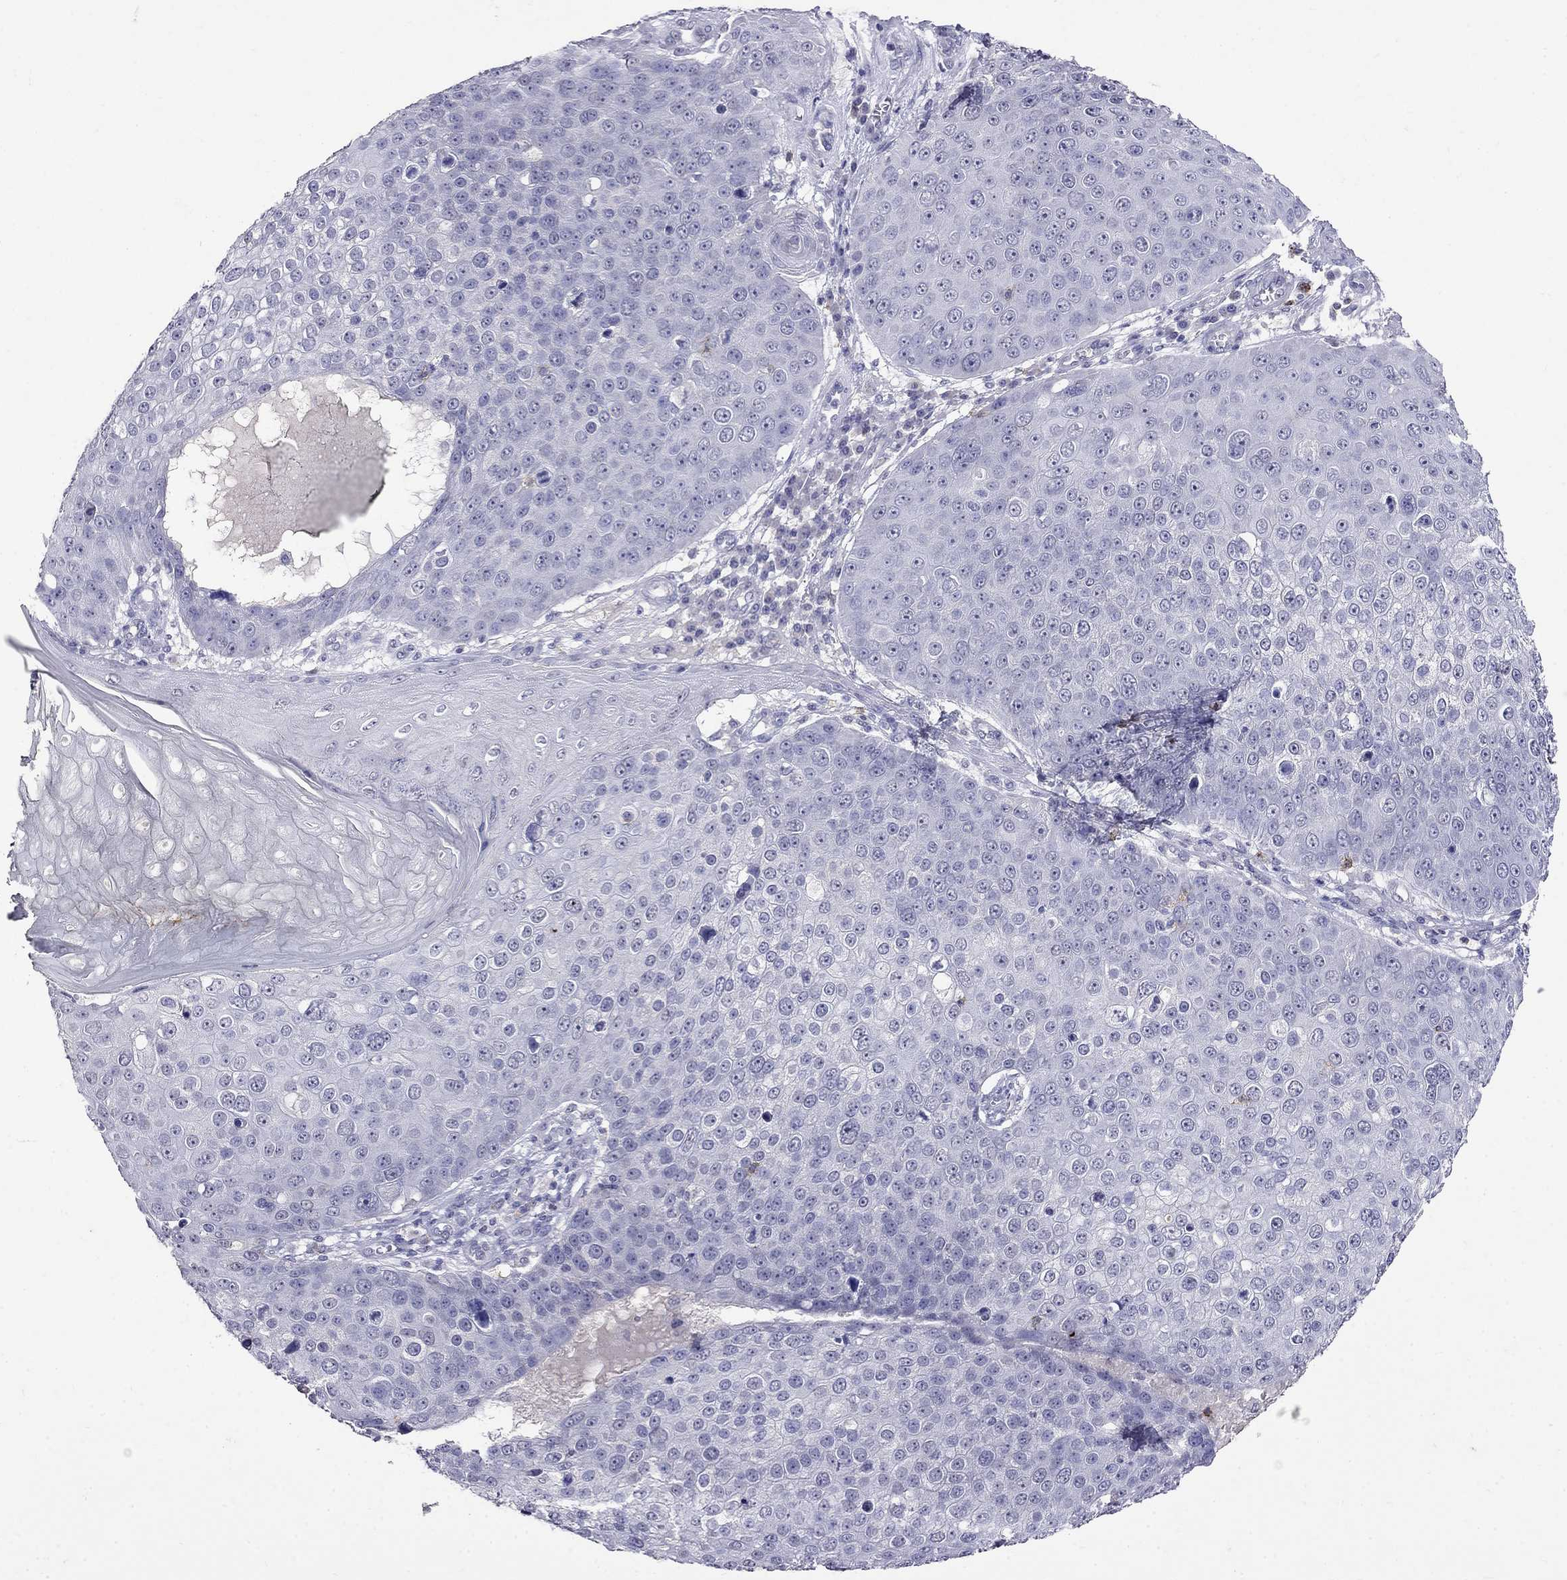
{"staining": {"intensity": "negative", "quantity": "none", "location": "none"}, "tissue": "skin cancer", "cell_type": "Tumor cells", "image_type": "cancer", "snomed": [{"axis": "morphology", "description": "Squamous cell carcinoma, NOS"}, {"axis": "topography", "description": "Skin"}], "caption": "Human skin squamous cell carcinoma stained for a protein using IHC demonstrates no expression in tumor cells.", "gene": "CD8B", "patient": {"sex": "male", "age": 71}}